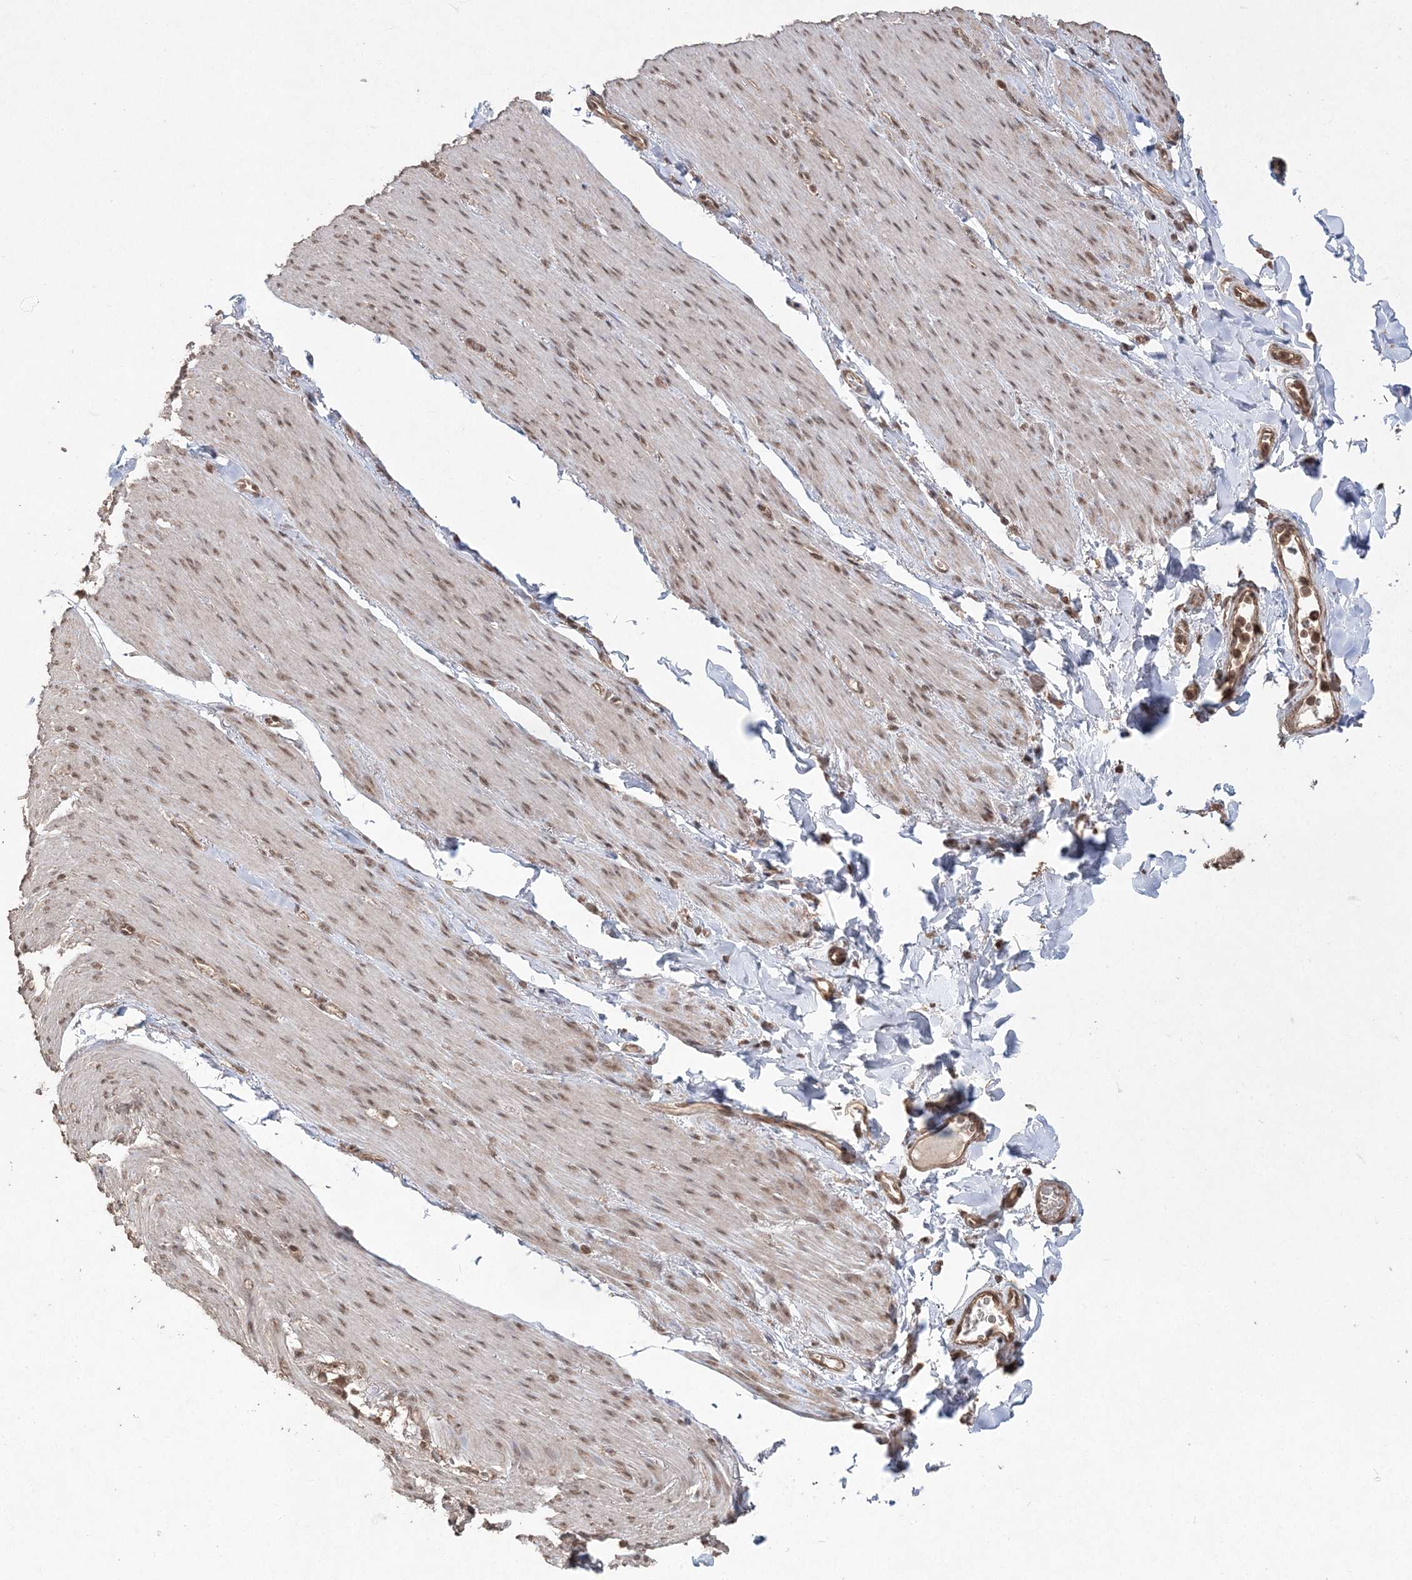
{"staining": {"intensity": "moderate", "quantity": "25%-75%", "location": "nuclear"}, "tissue": "adipose tissue", "cell_type": "Adipocytes", "image_type": "normal", "snomed": [{"axis": "morphology", "description": "Normal tissue, NOS"}, {"axis": "topography", "description": "Colon"}, {"axis": "topography", "description": "Peripheral nerve tissue"}], "caption": "Immunohistochemistry (IHC) (DAB (3,3'-diaminobenzidine)) staining of normal adipose tissue exhibits moderate nuclear protein positivity in approximately 25%-75% of adipocytes.", "gene": "EHHADH", "patient": {"sex": "female", "age": 61}}